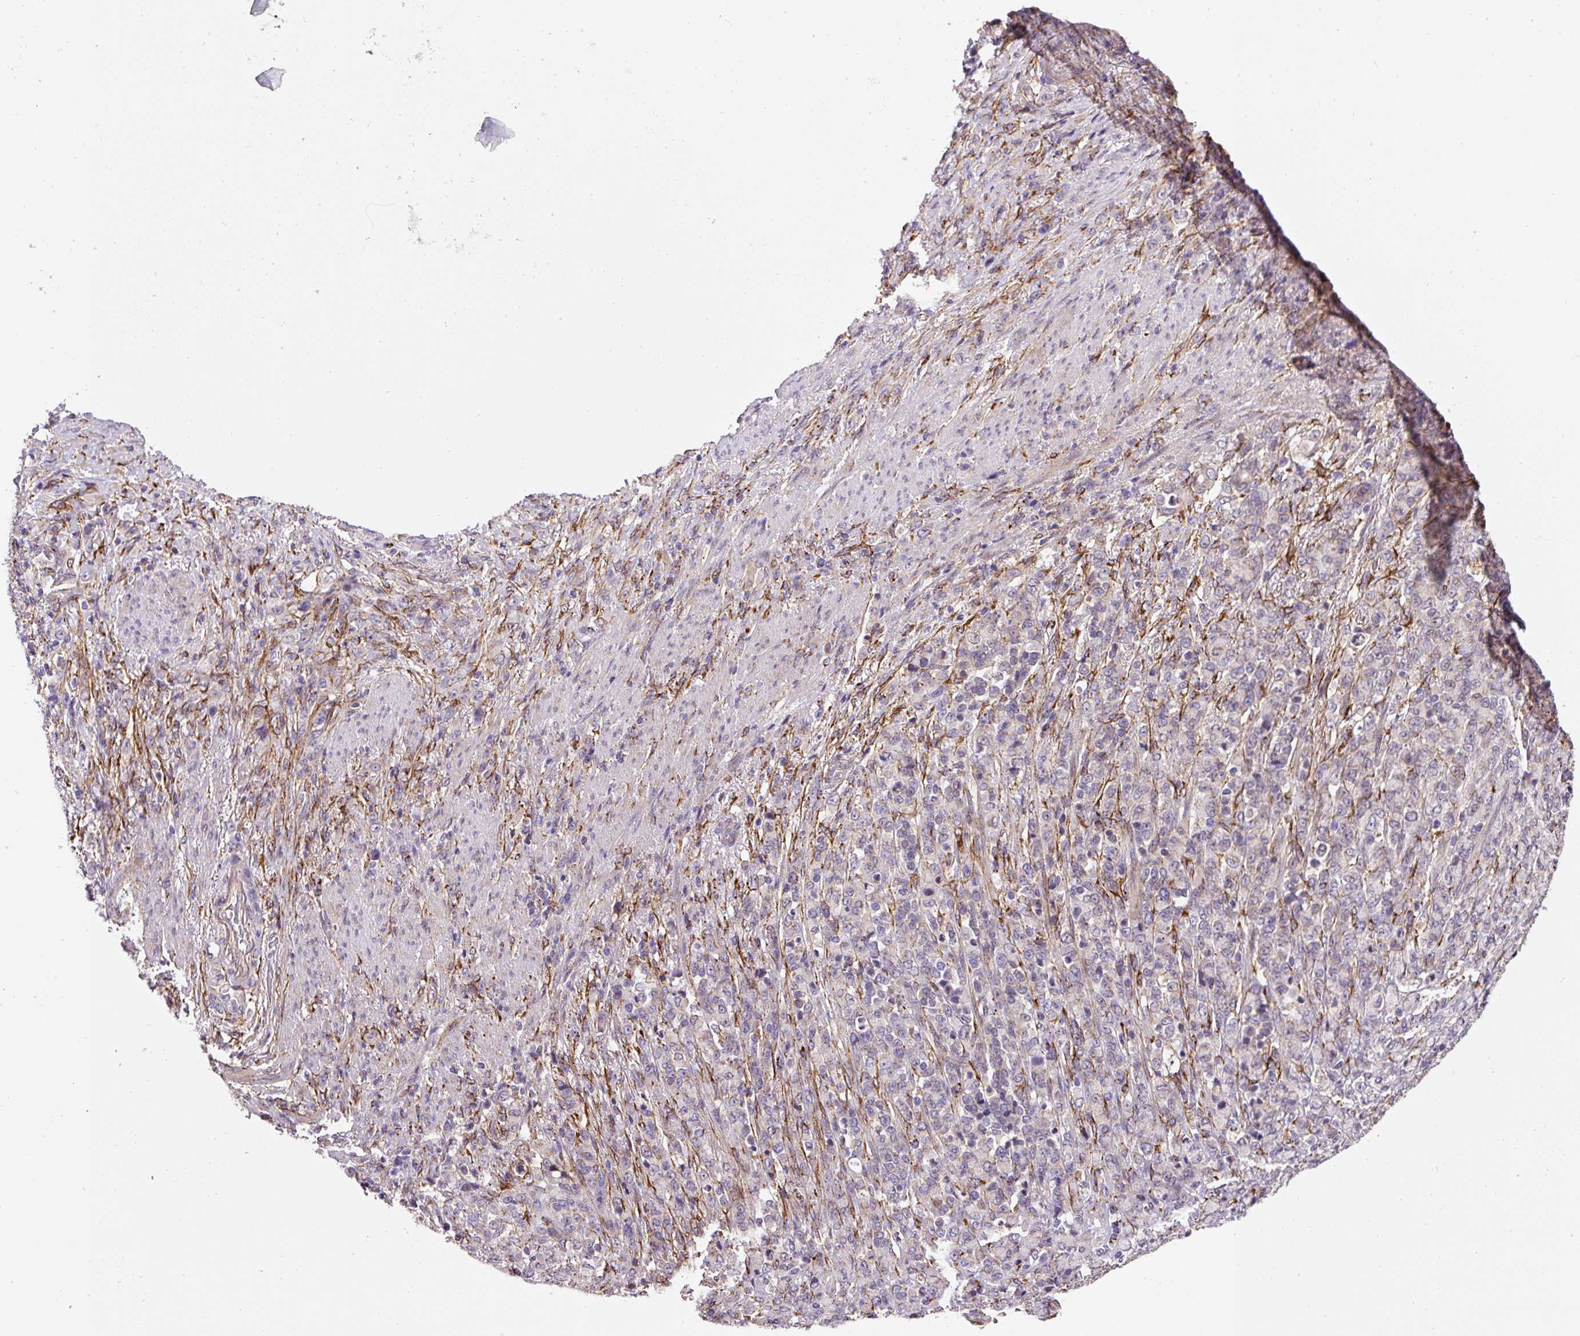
{"staining": {"intensity": "negative", "quantity": "none", "location": "none"}, "tissue": "stomach cancer", "cell_type": "Tumor cells", "image_type": "cancer", "snomed": [{"axis": "morphology", "description": "Adenocarcinoma, NOS"}, {"axis": "topography", "description": "Stomach"}], "caption": "High magnification brightfield microscopy of adenocarcinoma (stomach) stained with DAB (3,3'-diaminobenzidine) (brown) and counterstained with hematoxylin (blue): tumor cells show no significant expression. (DAB IHC with hematoxylin counter stain).", "gene": "RNF170", "patient": {"sex": "female", "age": 79}}